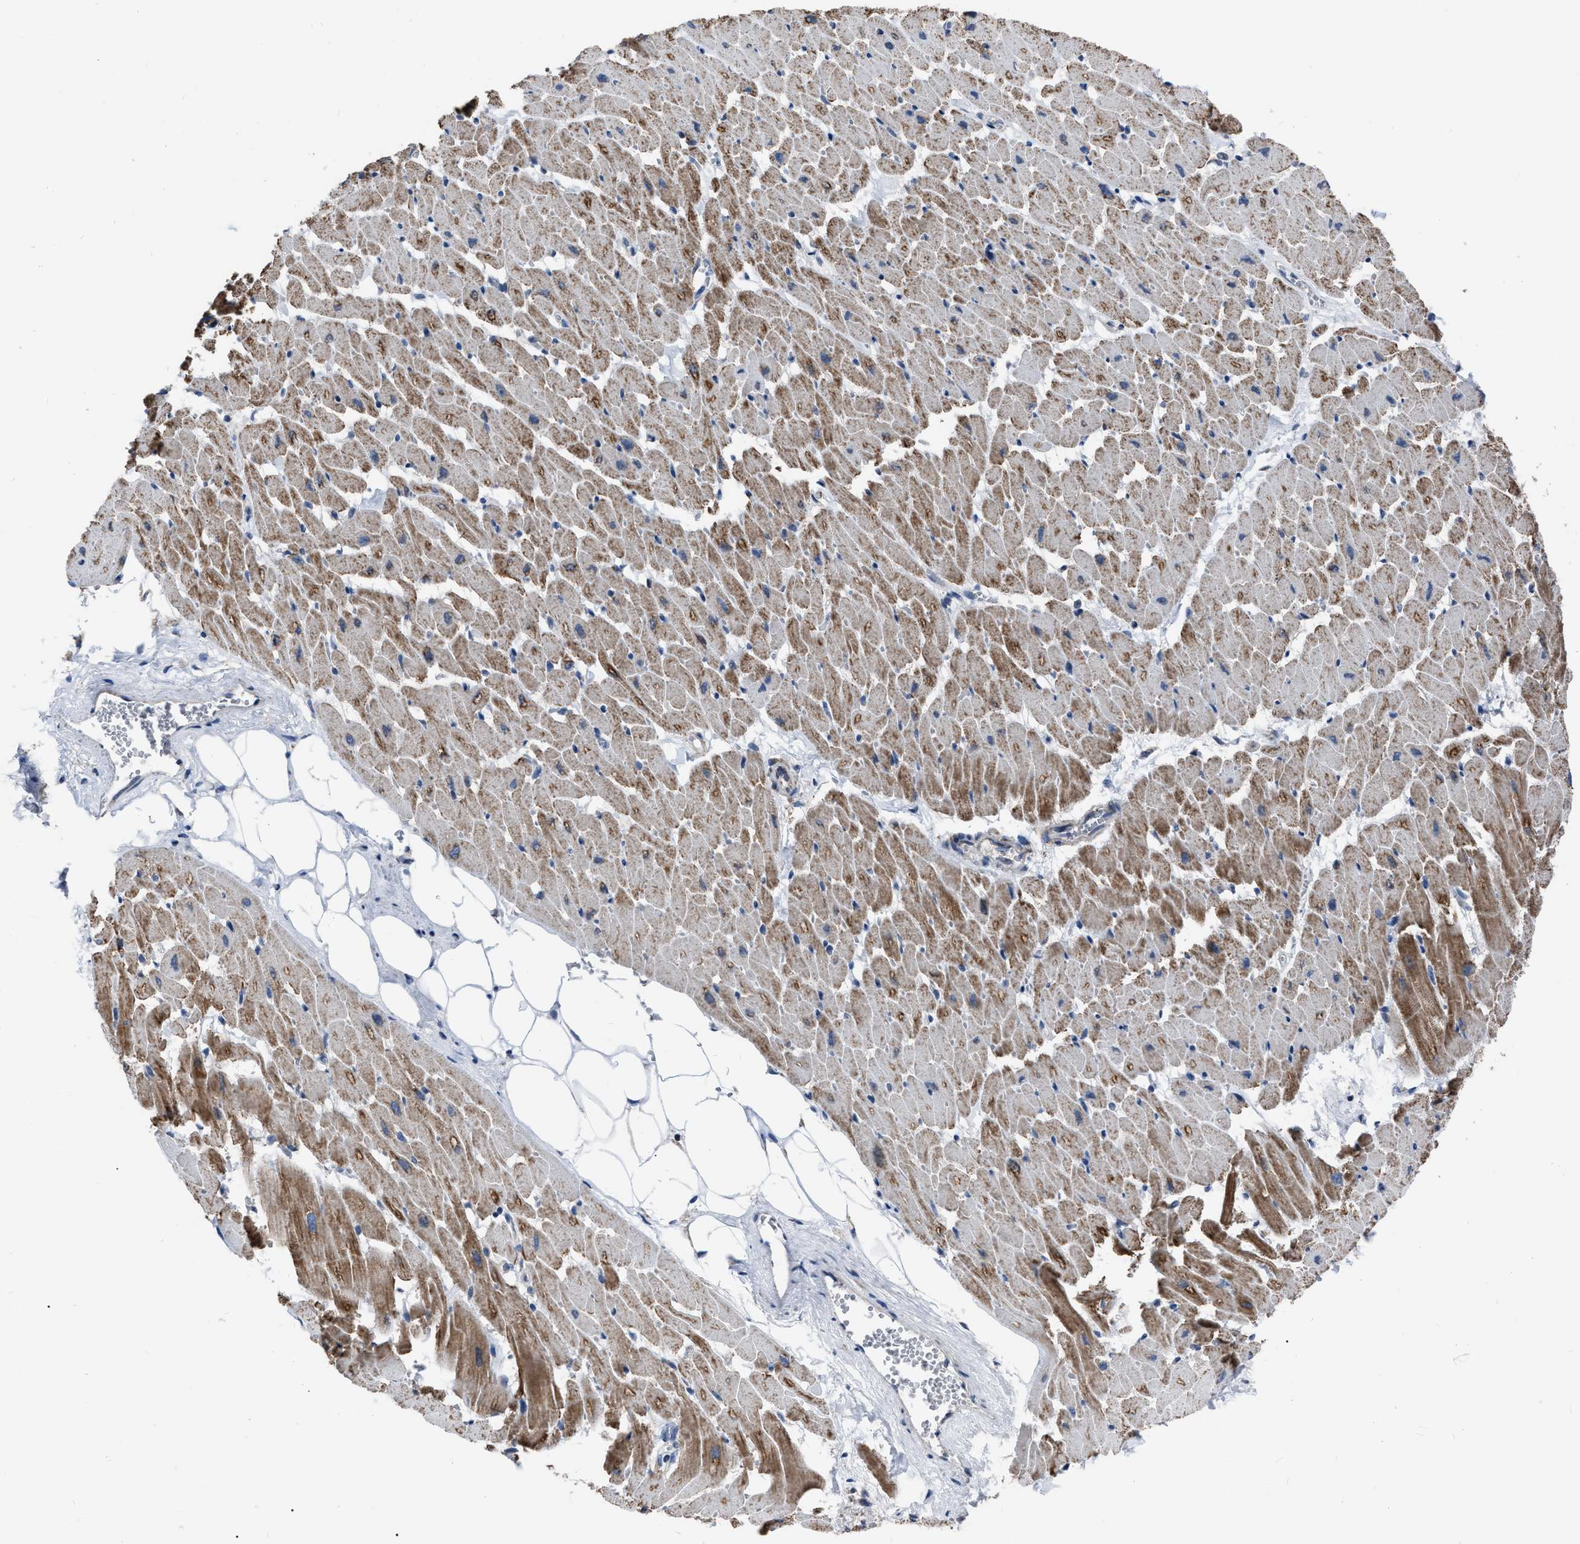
{"staining": {"intensity": "moderate", "quantity": ">75%", "location": "cytoplasmic/membranous"}, "tissue": "heart muscle", "cell_type": "Cardiomyocytes", "image_type": "normal", "snomed": [{"axis": "morphology", "description": "Normal tissue, NOS"}, {"axis": "topography", "description": "Heart"}], "caption": "IHC micrograph of normal heart muscle: heart muscle stained using immunohistochemistry exhibits medium levels of moderate protein expression localized specifically in the cytoplasmic/membranous of cardiomyocytes, appearing as a cytoplasmic/membranous brown color.", "gene": "DDX56", "patient": {"sex": "female", "age": 19}}